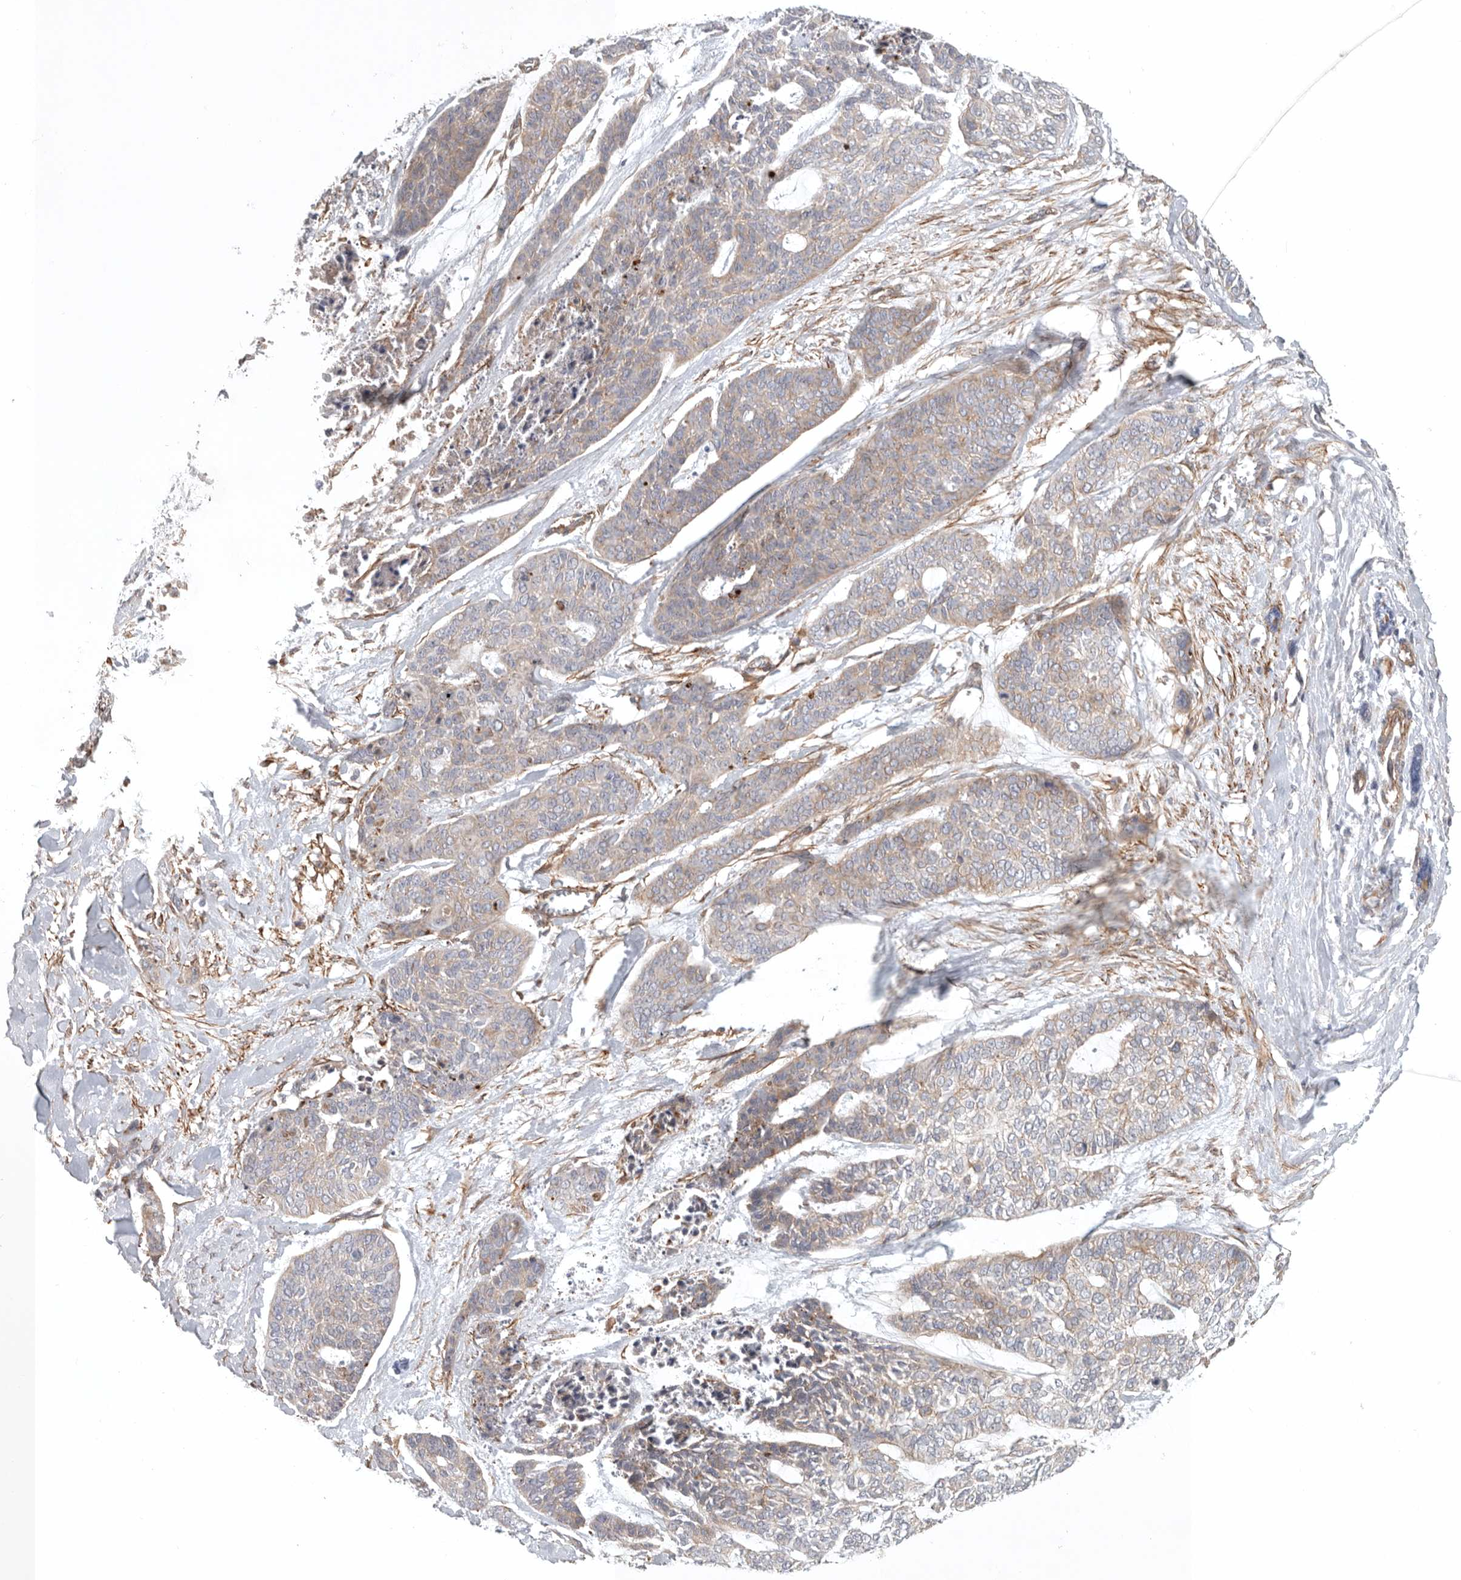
{"staining": {"intensity": "weak", "quantity": ">75%", "location": "cytoplasmic/membranous"}, "tissue": "skin cancer", "cell_type": "Tumor cells", "image_type": "cancer", "snomed": [{"axis": "morphology", "description": "Basal cell carcinoma"}, {"axis": "topography", "description": "Skin"}], "caption": "Skin cancer (basal cell carcinoma) tissue demonstrates weak cytoplasmic/membranous positivity in about >75% of tumor cells", "gene": "LONRF1", "patient": {"sex": "female", "age": 64}}